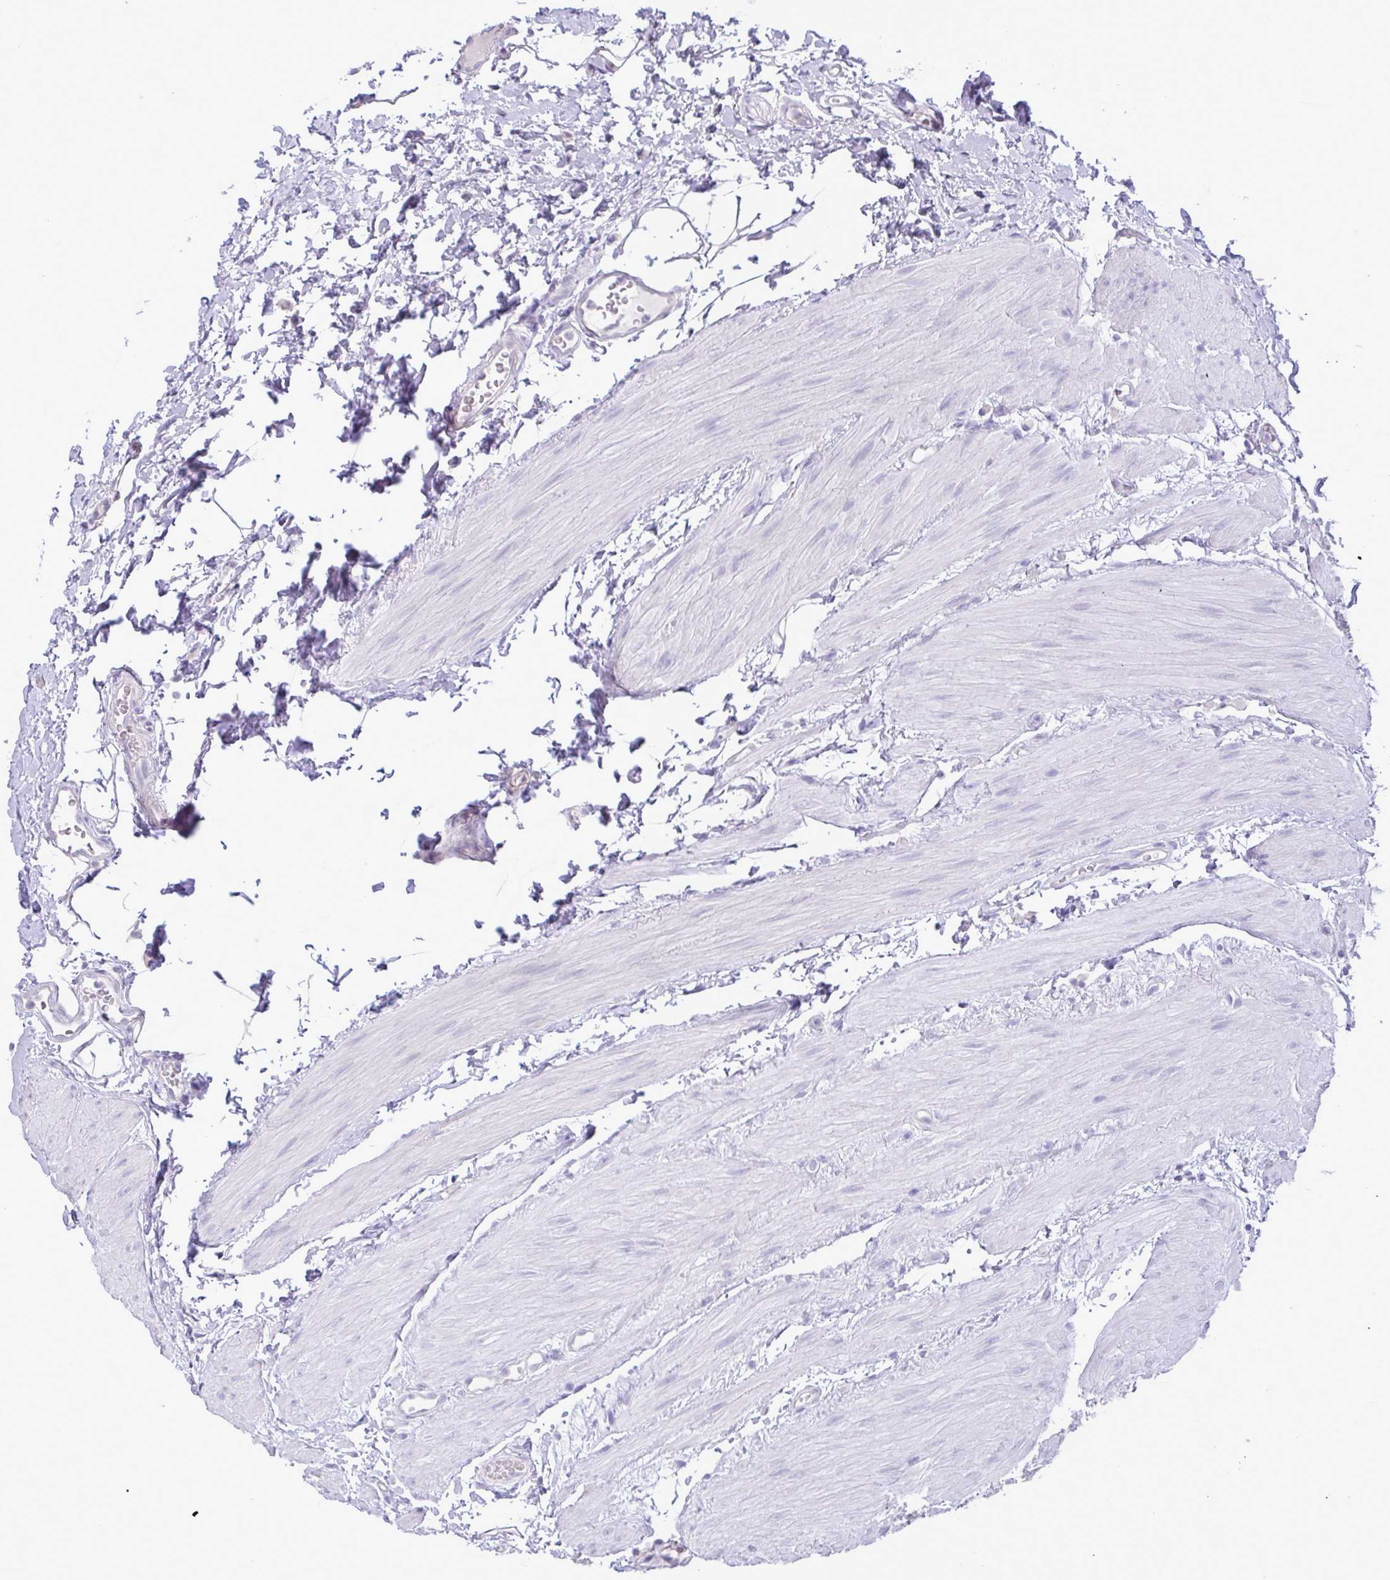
{"staining": {"intensity": "negative", "quantity": "none", "location": "none"}, "tissue": "stomach", "cell_type": "Glandular cells", "image_type": "normal", "snomed": [{"axis": "morphology", "description": "Normal tissue, NOS"}, {"axis": "topography", "description": "Stomach"}], "caption": "IHC photomicrograph of normal stomach: human stomach stained with DAB (3,3'-diaminobenzidine) shows no significant protein positivity in glandular cells. (DAB IHC visualized using brightfield microscopy, high magnification).", "gene": "C4orf33", "patient": {"sex": "male", "age": 70}}